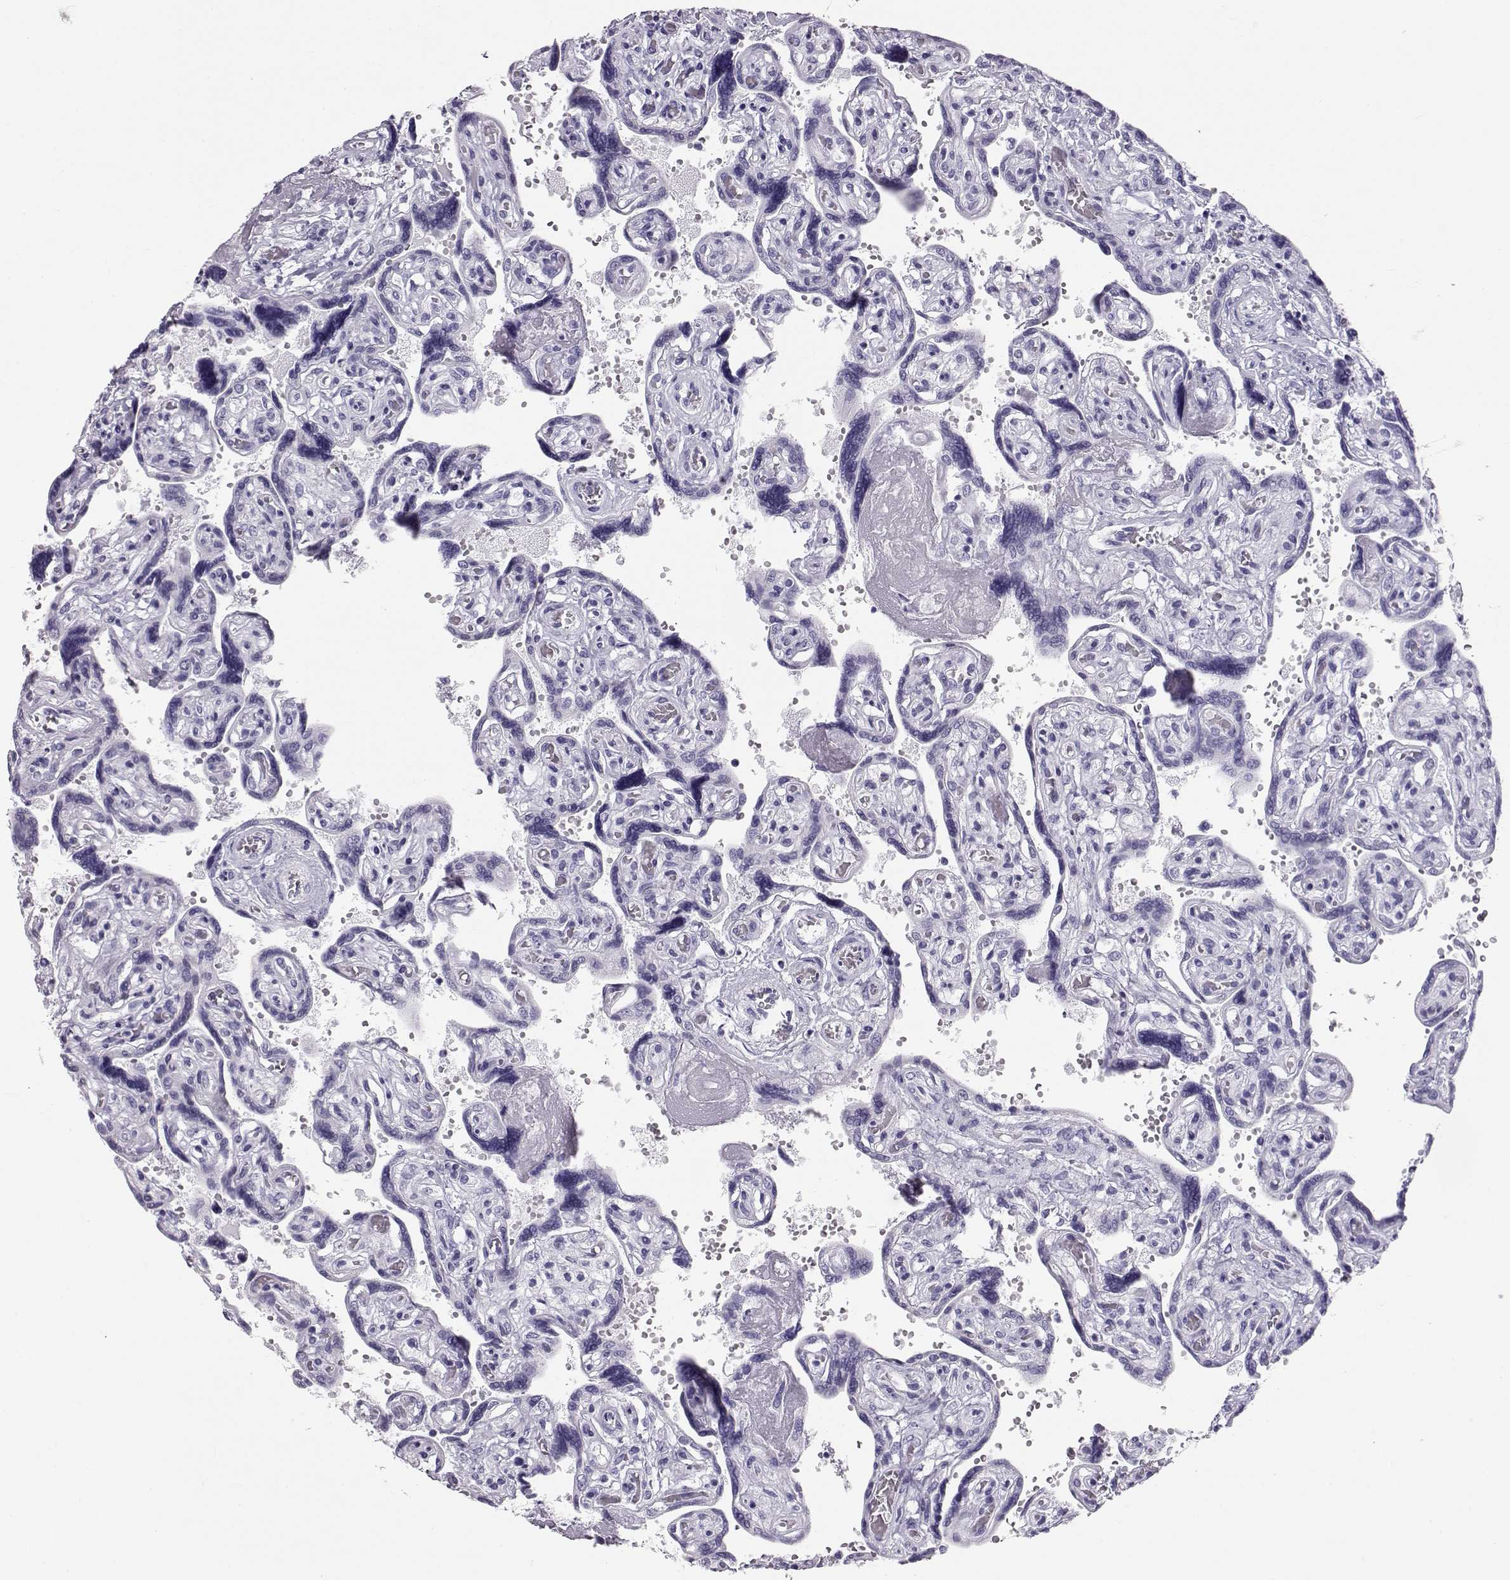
{"staining": {"intensity": "negative", "quantity": "none", "location": "none"}, "tissue": "placenta", "cell_type": "Decidual cells", "image_type": "normal", "snomed": [{"axis": "morphology", "description": "Normal tissue, NOS"}, {"axis": "topography", "description": "Placenta"}], "caption": "An immunohistochemistry image of unremarkable placenta is shown. There is no staining in decidual cells of placenta.", "gene": "RD3", "patient": {"sex": "female", "age": 32}}